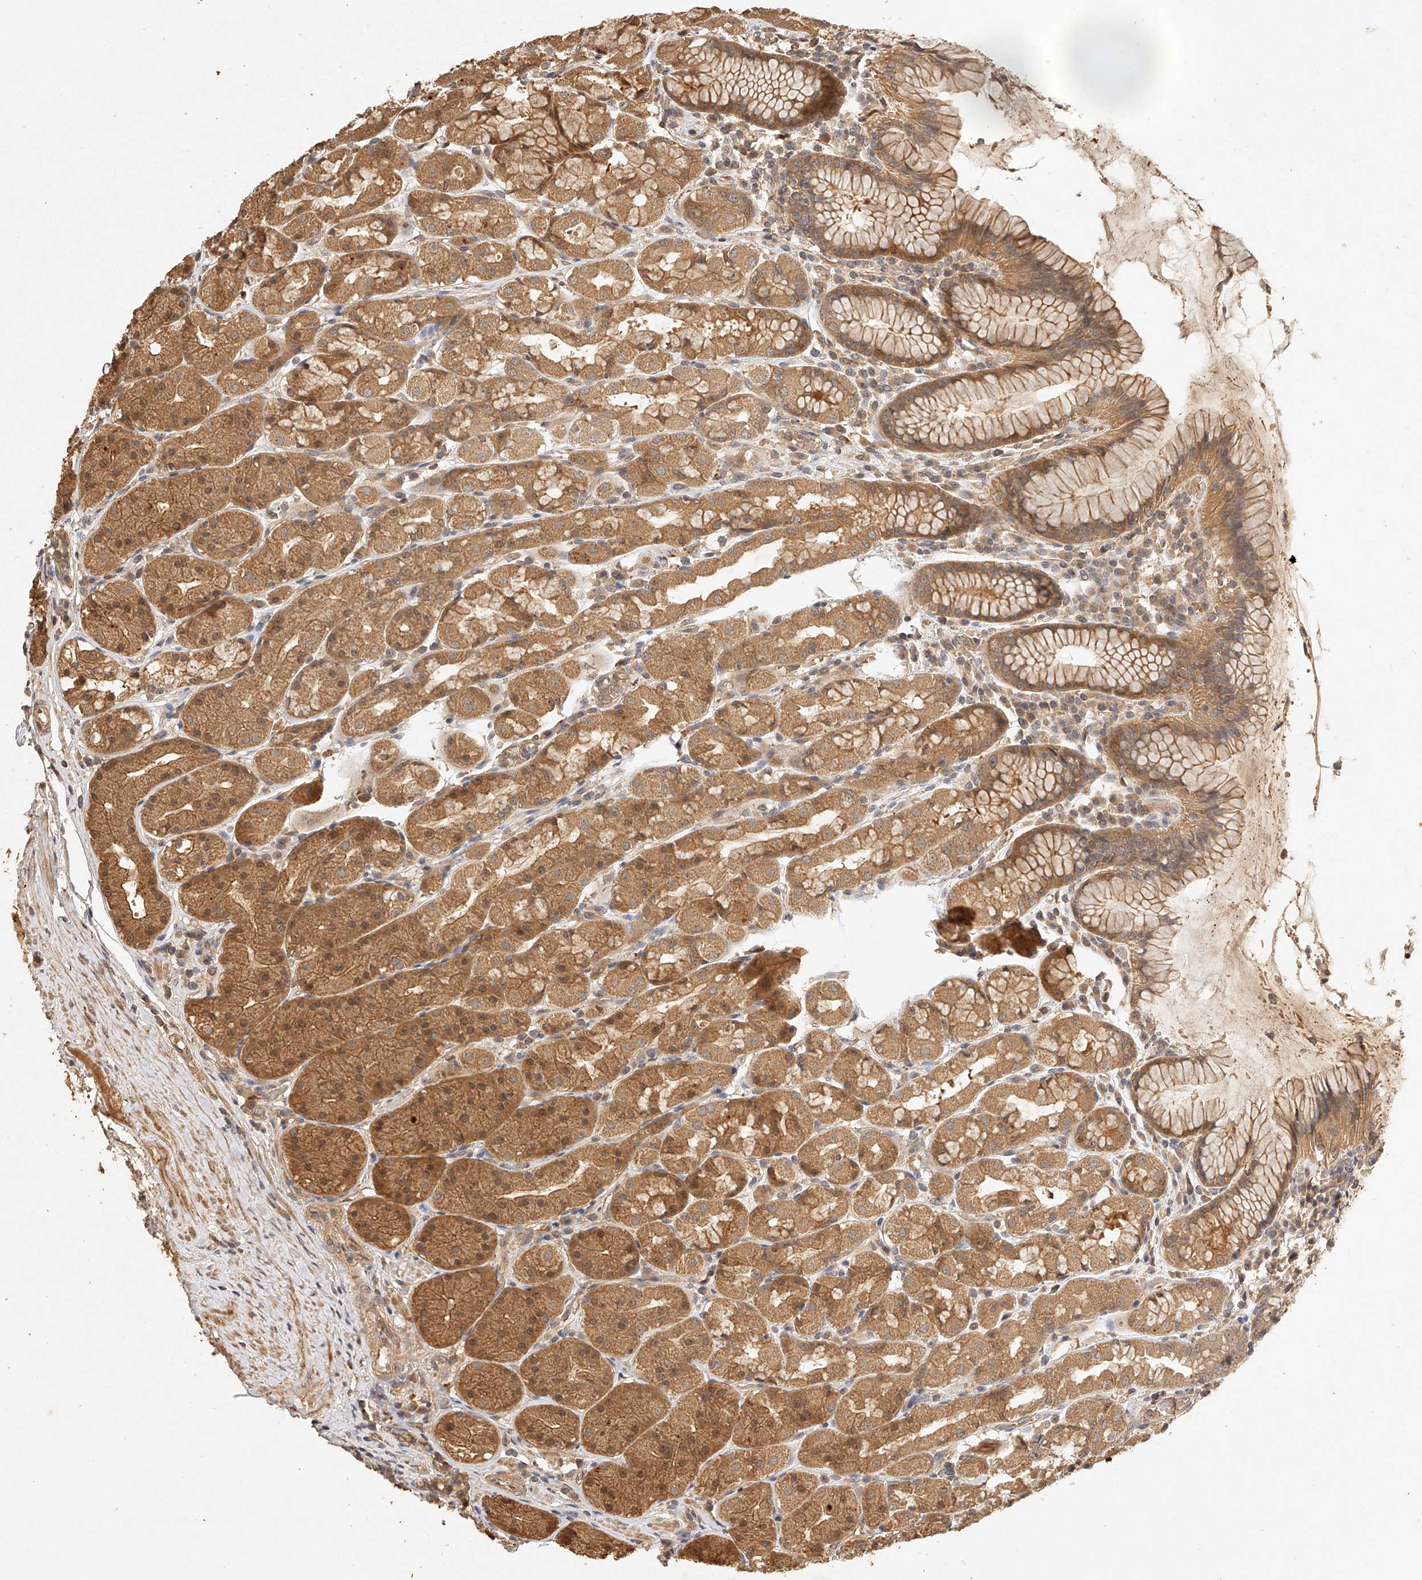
{"staining": {"intensity": "moderate", "quantity": ">75%", "location": "cytoplasmic/membranous,nuclear"}, "tissue": "stomach", "cell_type": "Glandular cells", "image_type": "normal", "snomed": [{"axis": "morphology", "description": "Normal tissue, NOS"}, {"axis": "topography", "description": "Stomach, lower"}], "caption": "An IHC micrograph of unremarkable tissue is shown. Protein staining in brown highlights moderate cytoplasmic/membranous,nuclear positivity in stomach within glandular cells. (IHC, brightfield microscopy, high magnification).", "gene": "NSMAF", "patient": {"sex": "female", "age": 56}}